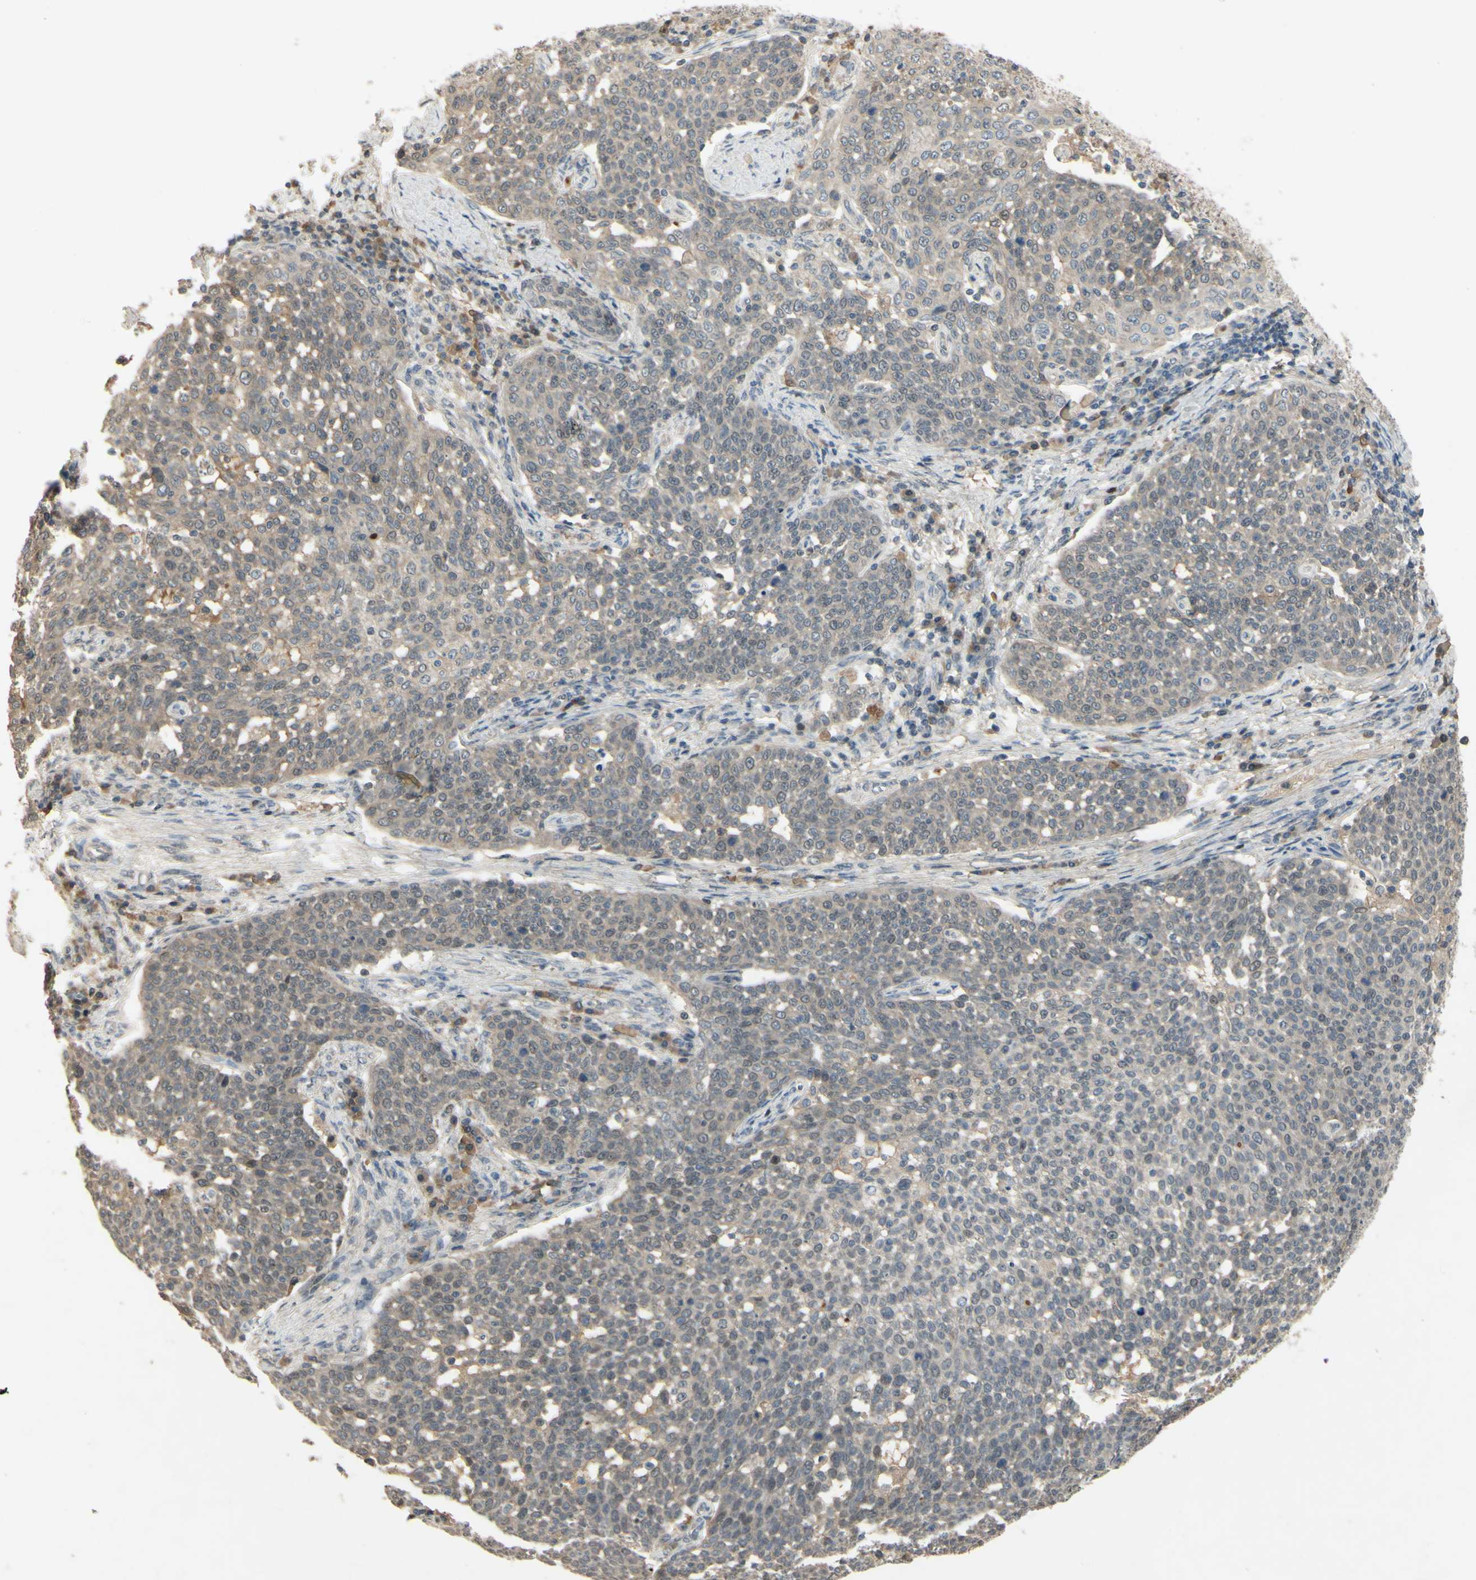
{"staining": {"intensity": "negative", "quantity": "none", "location": "none"}, "tissue": "cervical cancer", "cell_type": "Tumor cells", "image_type": "cancer", "snomed": [{"axis": "morphology", "description": "Squamous cell carcinoma, NOS"}, {"axis": "topography", "description": "Cervix"}], "caption": "A high-resolution photomicrograph shows immunohistochemistry staining of squamous cell carcinoma (cervical), which exhibits no significant staining in tumor cells.", "gene": "RAD18", "patient": {"sex": "female", "age": 34}}